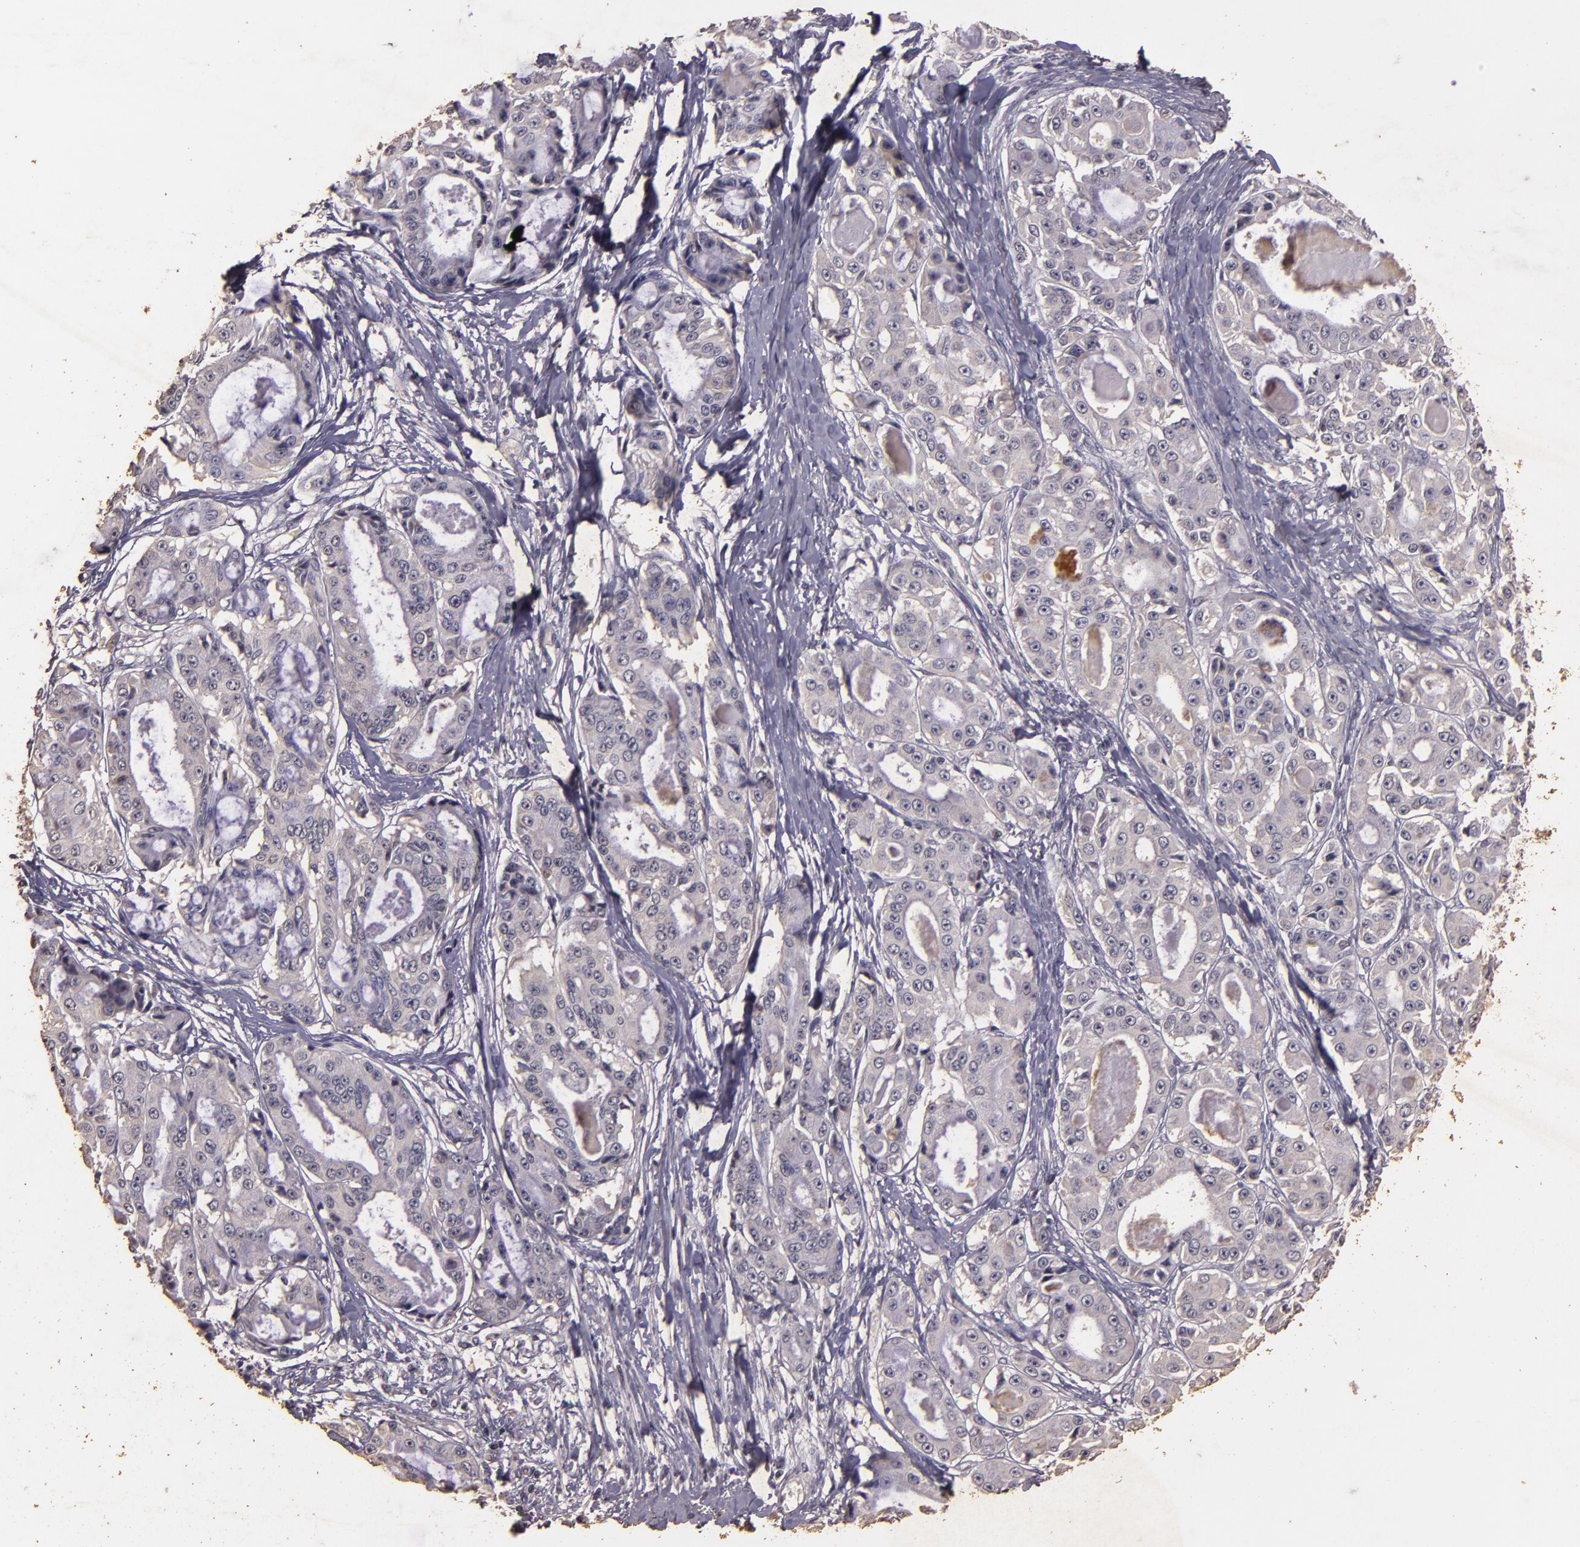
{"staining": {"intensity": "negative", "quantity": "none", "location": "none"}, "tissue": "ovarian cancer", "cell_type": "Tumor cells", "image_type": "cancer", "snomed": [{"axis": "morphology", "description": "Carcinoma, endometroid"}, {"axis": "topography", "description": "Ovary"}], "caption": "Immunohistochemistry (IHC) photomicrograph of neoplastic tissue: endometroid carcinoma (ovarian) stained with DAB (3,3'-diaminobenzidine) demonstrates no significant protein positivity in tumor cells.", "gene": "BCL2L13", "patient": {"sex": "female", "age": 61}}